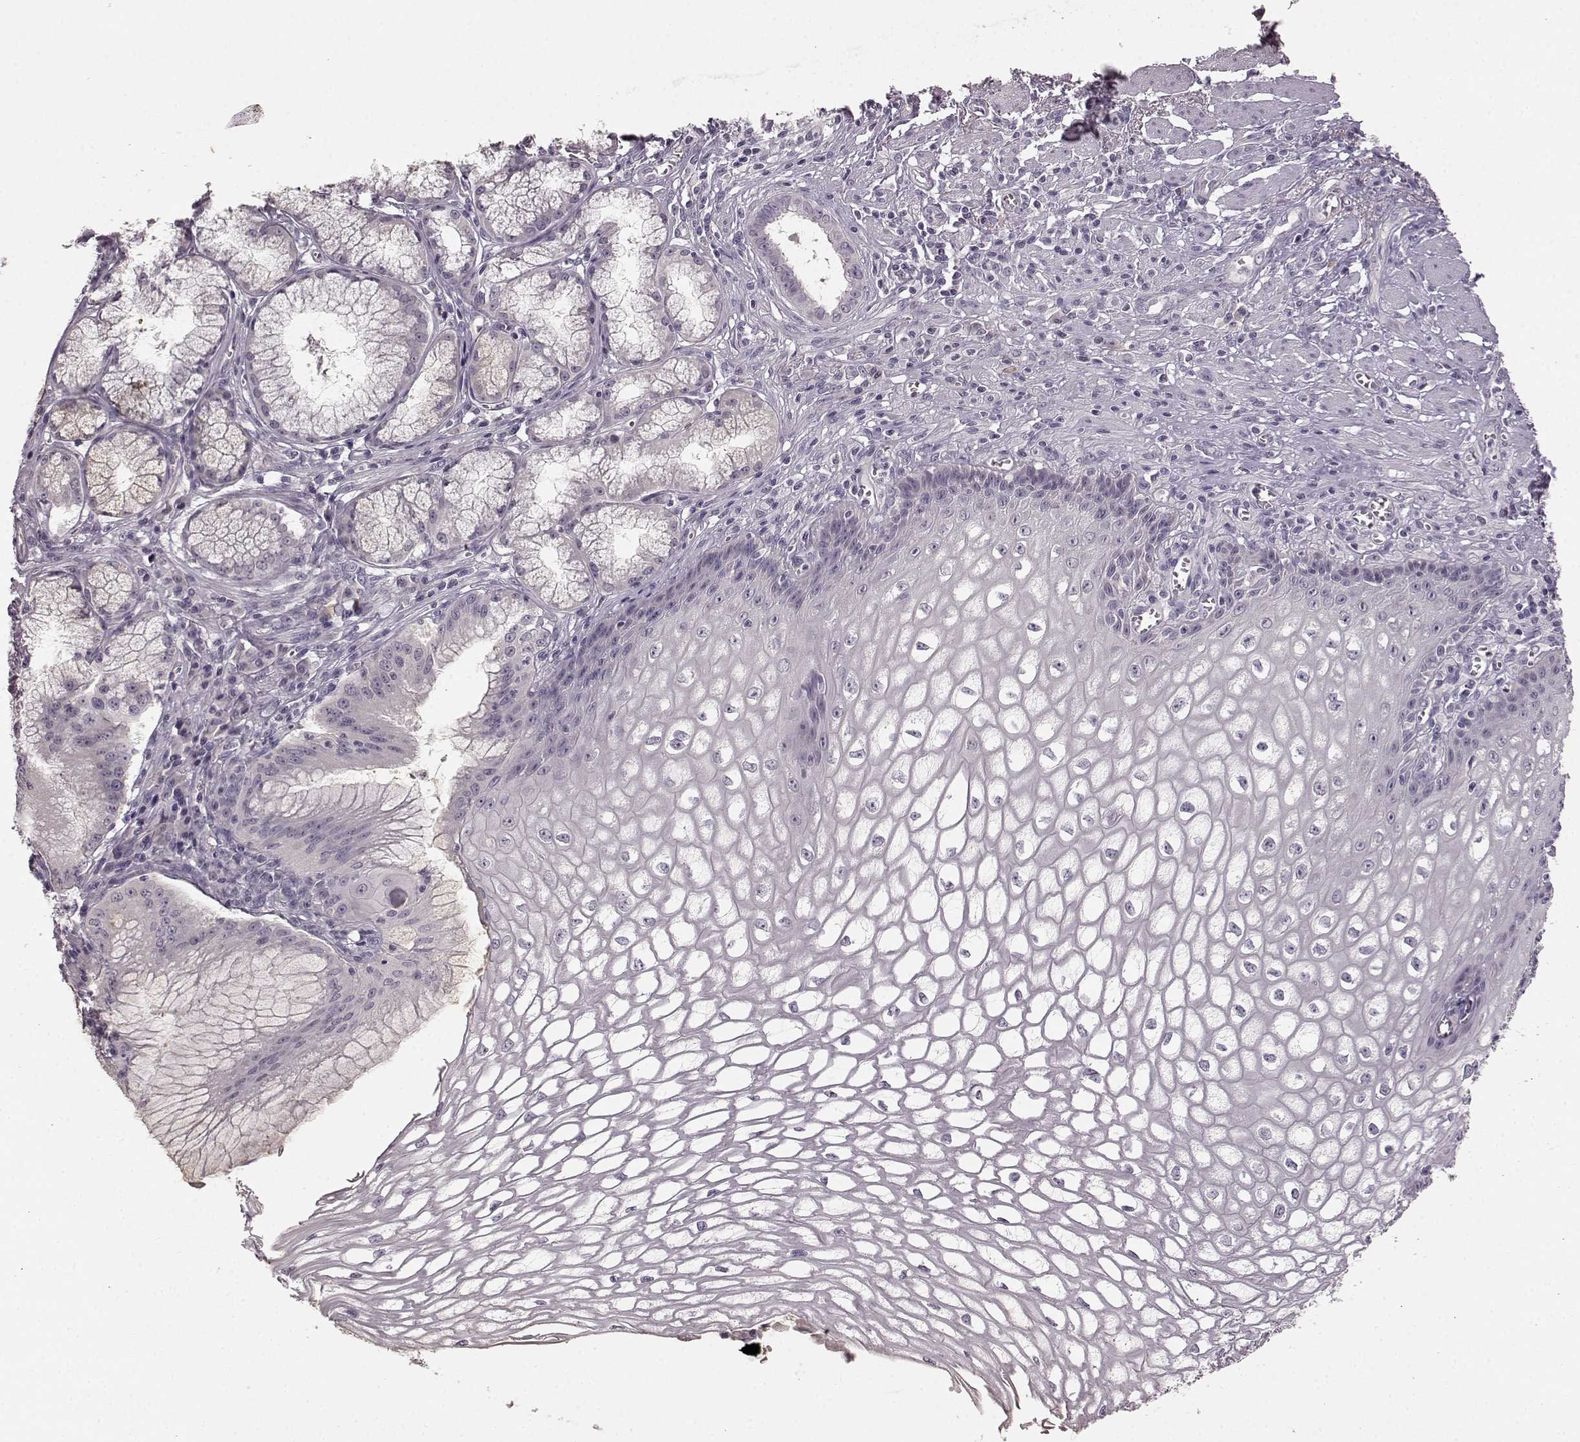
{"staining": {"intensity": "negative", "quantity": "none", "location": "none"}, "tissue": "esophagus", "cell_type": "Squamous epithelial cells", "image_type": "normal", "snomed": [{"axis": "morphology", "description": "Normal tissue, NOS"}, {"axis": "topography", "description": "Esophagus"}], "caption": "Unremarkable esophagus was stained to show a protein in brown. There is no significant positivity in squamous epithelial cells. (Immunohistochemistry, brightfield microscopy, high magnification).", "gene": "BFSP2", "patient": {"sex": "male", "age": 58}}